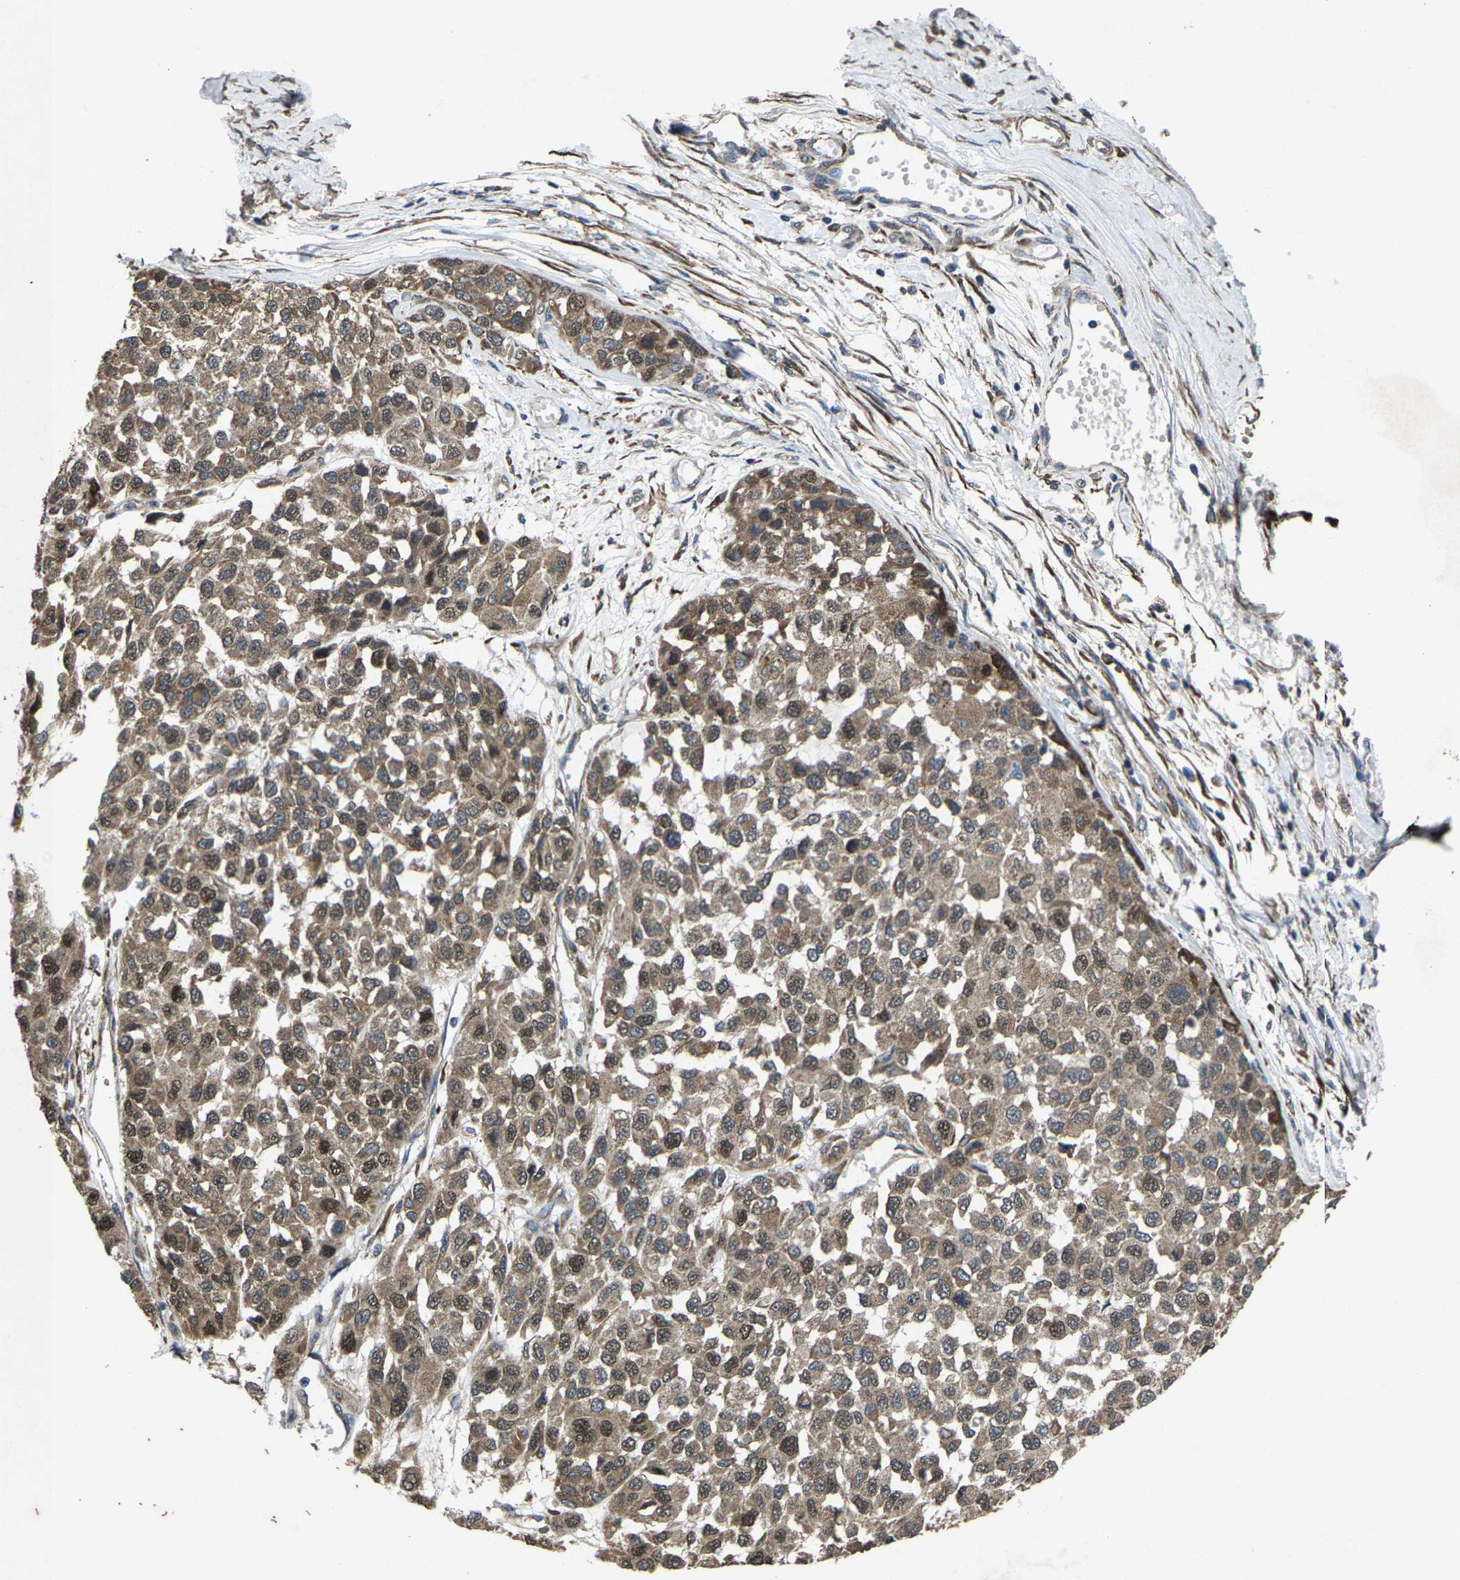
{"staining": {"intensity": "moderate", "quantity": ">75%", "location": "cytoplasmic/membranous"}, "tissue": "melanoma", "cell_type": "Tumor cells", "image_type": "cancer", "snomed": [{"axis": "morphology", "description": "Malignant melanoma, NOS"}, {"axis": "topography", "description": "Skin"}], "caption": "Immunohistochemistry of human malignant melanoma reveals medium levels of moderate cytoplasmic/membranous positivity in approximately >75% of tumor cells.", "gene": "PDP1", "patient": {"sex": "male", "age": 62}}